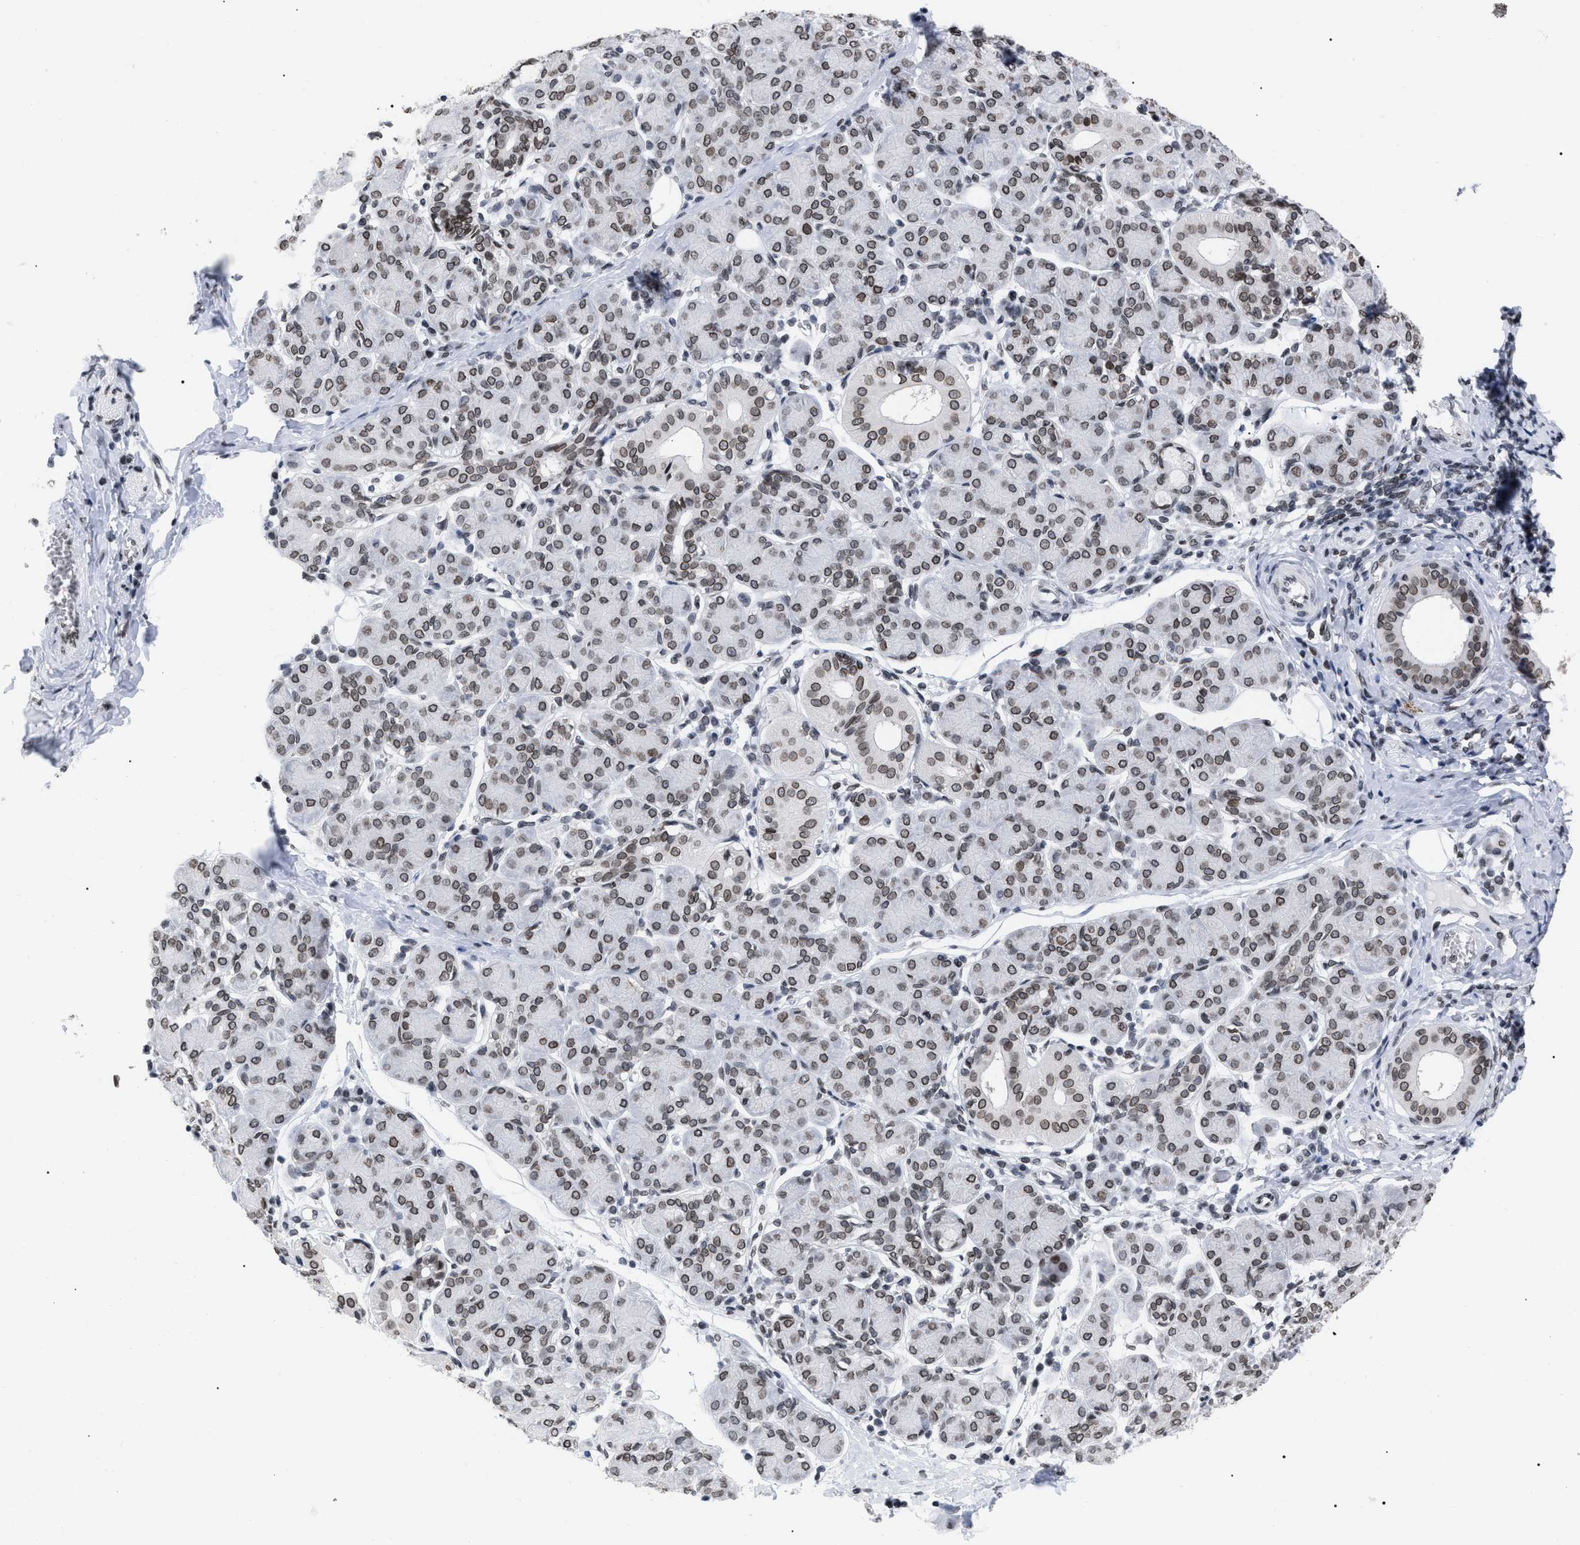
{"staining": {"intensity": "moderate", "quantity": ">75%", "location": "cytoplasmic/membranous,nuclear"}, "tissue": "salivary gland", "cell_type": "Glandular cells", "image_type": "normal", "snomed": [{"axis": "morphology", "description": "Normal tissue, NOS"}, {"axis": "morphology", "description": "Inflammation, NOS"}, {"axis": "topography", "description": "Lymph node"}, {"axis": "topography", "description": "Salivary gland"}], "caption": "Brown immunohistochemical staining in benign human salivary gland exhibits moderate cytoplasmic/membranous,nuclear positivity in approximately >75% of glandular cells. (IHC, brightfield microscopy, high magnification).", "gene": "TPR", "patient": {"sex": "male", "age": 3}}